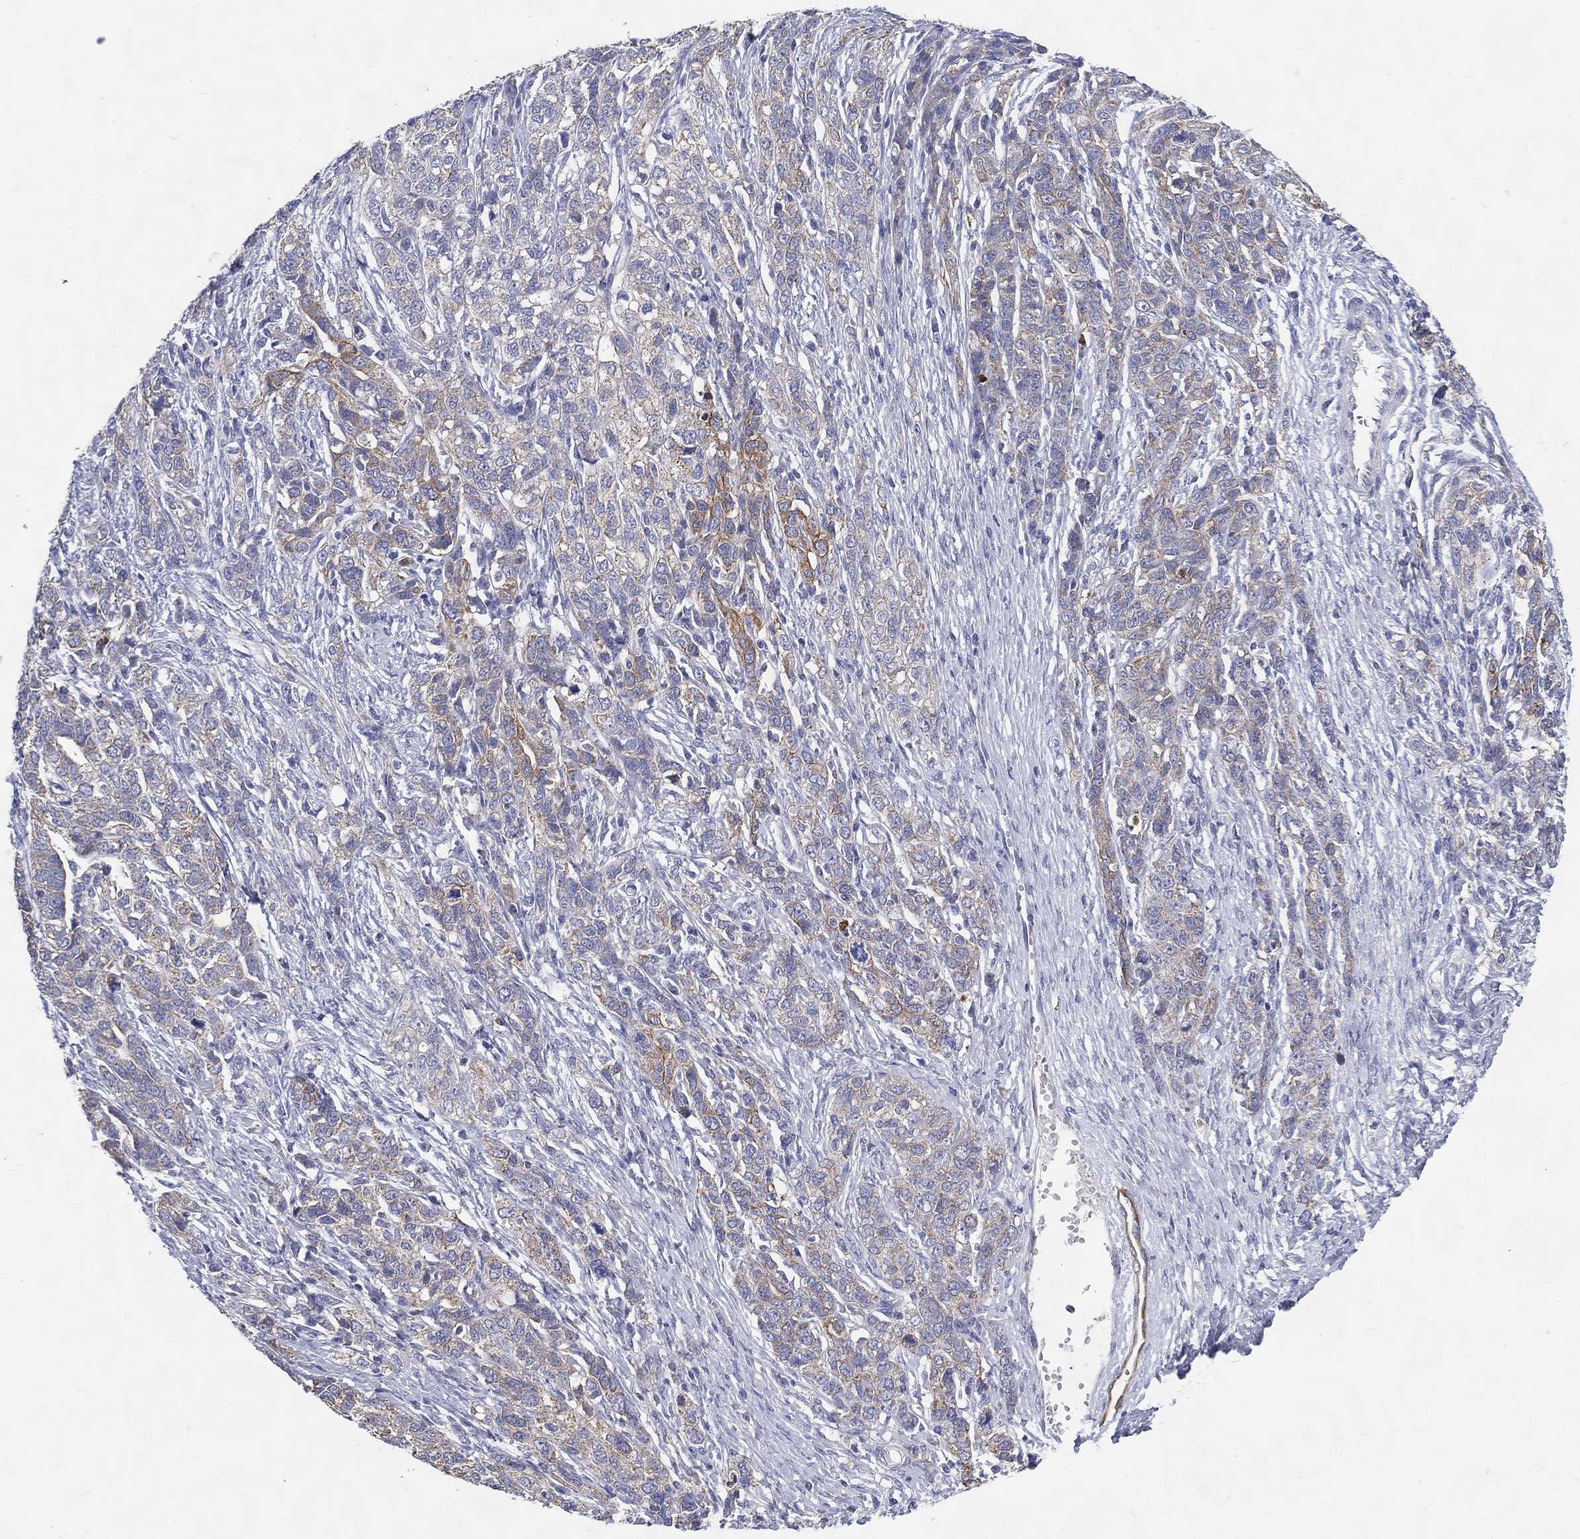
{"staining": {"intensity": "weak", "quantity": "25%-75%", "location": "cytoplasmic/membranous"}, "tissue": "ovarian cancer", "cell_type": "Tumor cells", "image_type": "cancer", "snomed": [{"axis": "morphology", "description": "Cystadenocarcinoma, serous, NOS"}, {"axis": "topography", "description": "Ovary"}], "caption": "Immunohistochemistry of serous cystadenocarcinoma (ovarian) displays low levels of weak cytoplasmic/membranous staining in approximately 25%-75% of tumor cells. Using DAB (brown) and hematoxylin (blue) stains, captured at high magnification using brightfield microscopy.", "gene": "PWWP3A", "patient": {"sex": "female", "age": 71}}